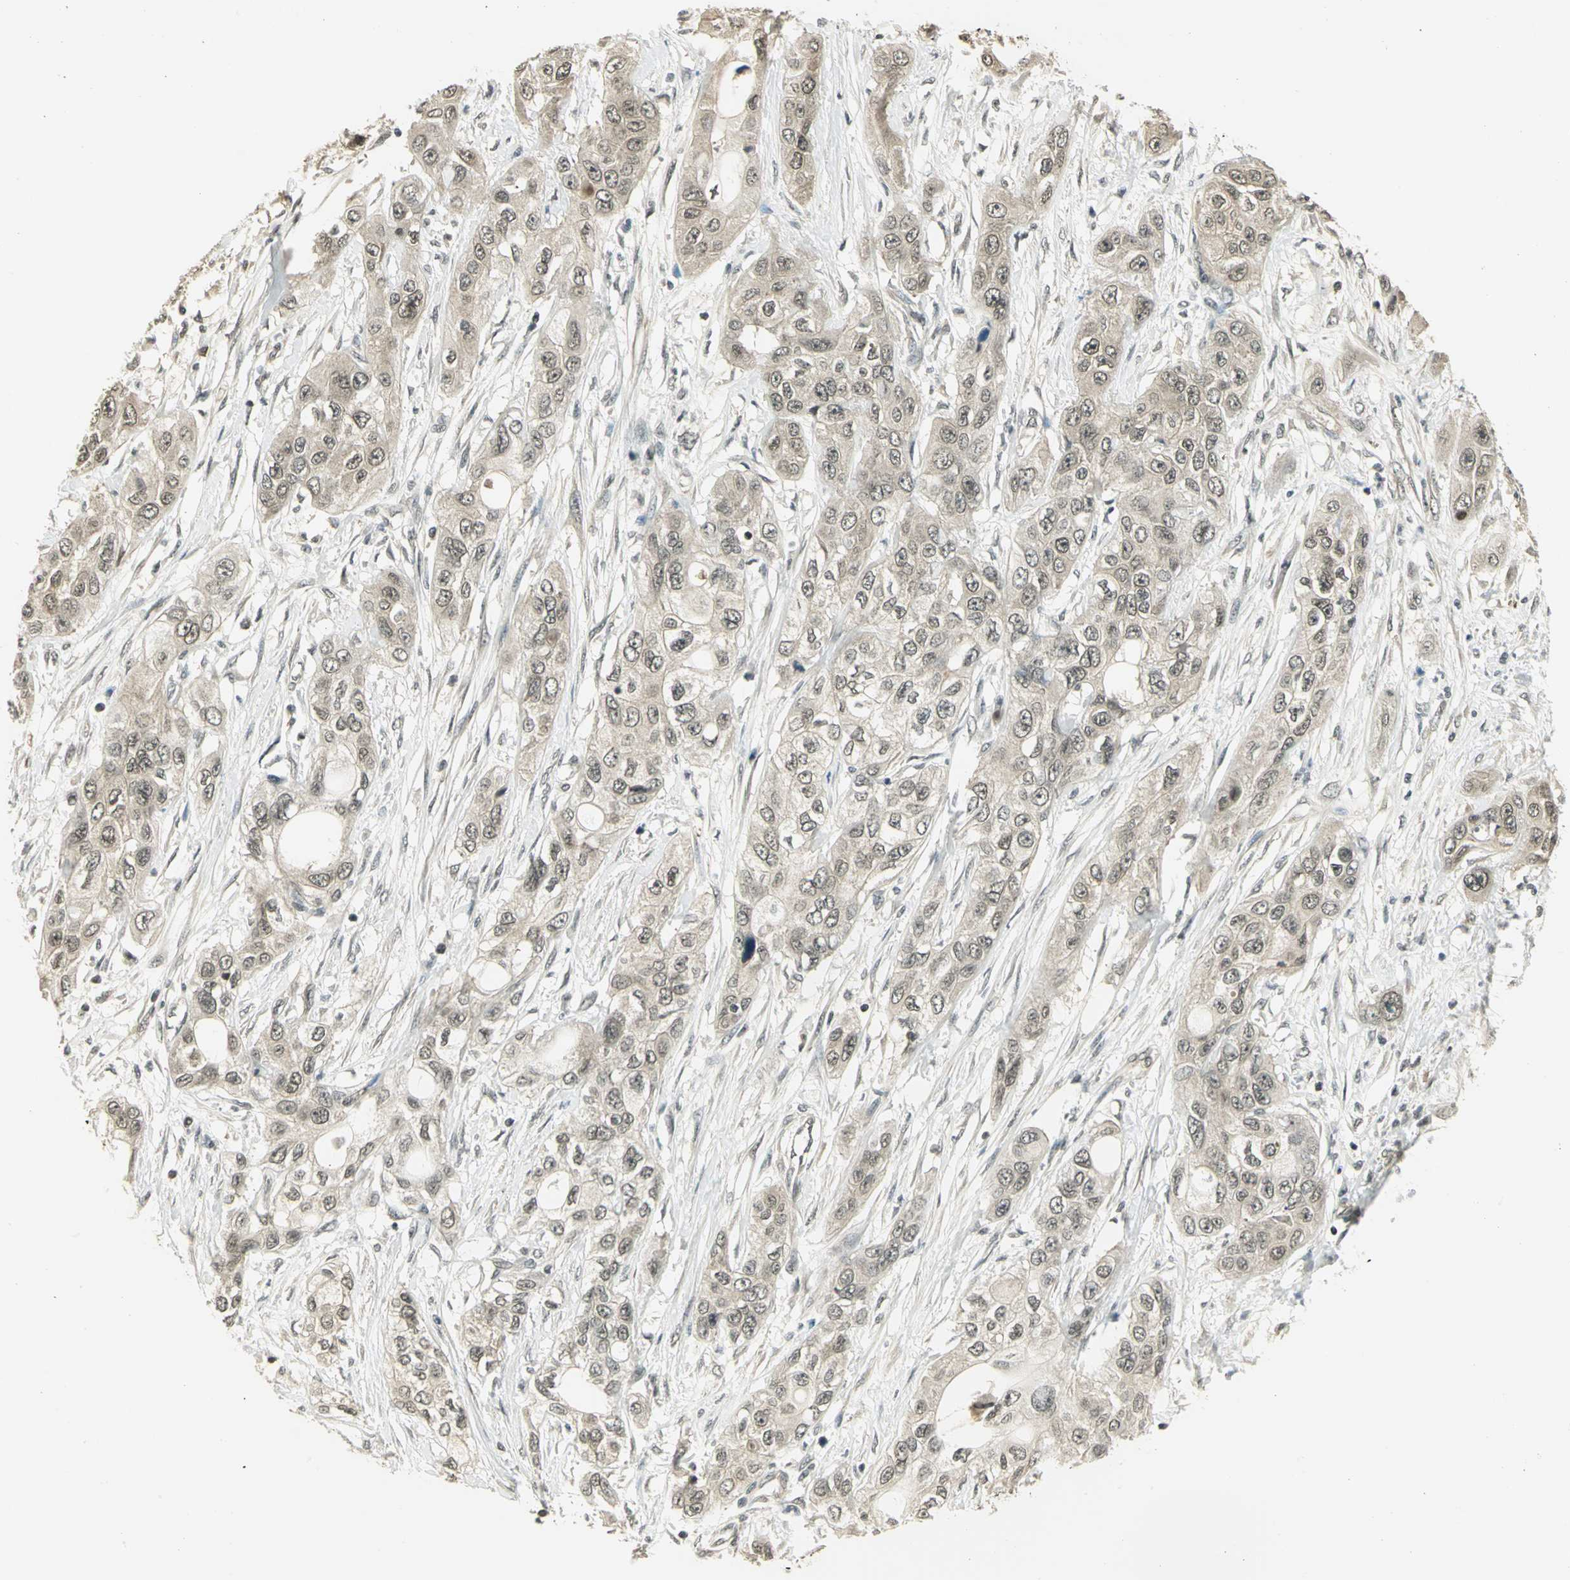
{"staining": {"intensity": "weak", "quantity": ">75%", "location": "cytoplasmic/membranous"}, "tissue": "pancreatic cancer", "cell_type": "Tumor cells", "image_type": "cancer", "snomed": [{"axis": "morphology", "description": "Adenocarcinoma, NOS"}, {"axis": "topography", "description": "Pancreas"}], "caption": "Human adenocarcinoma (pancreatic) stained for a protein (brown) reveals weak cytoplasmic/membranous positive positivity in approximately >75% of tumor cells.", "gene": "CDC34", "patient": {"sex": "female", "age": 70}}